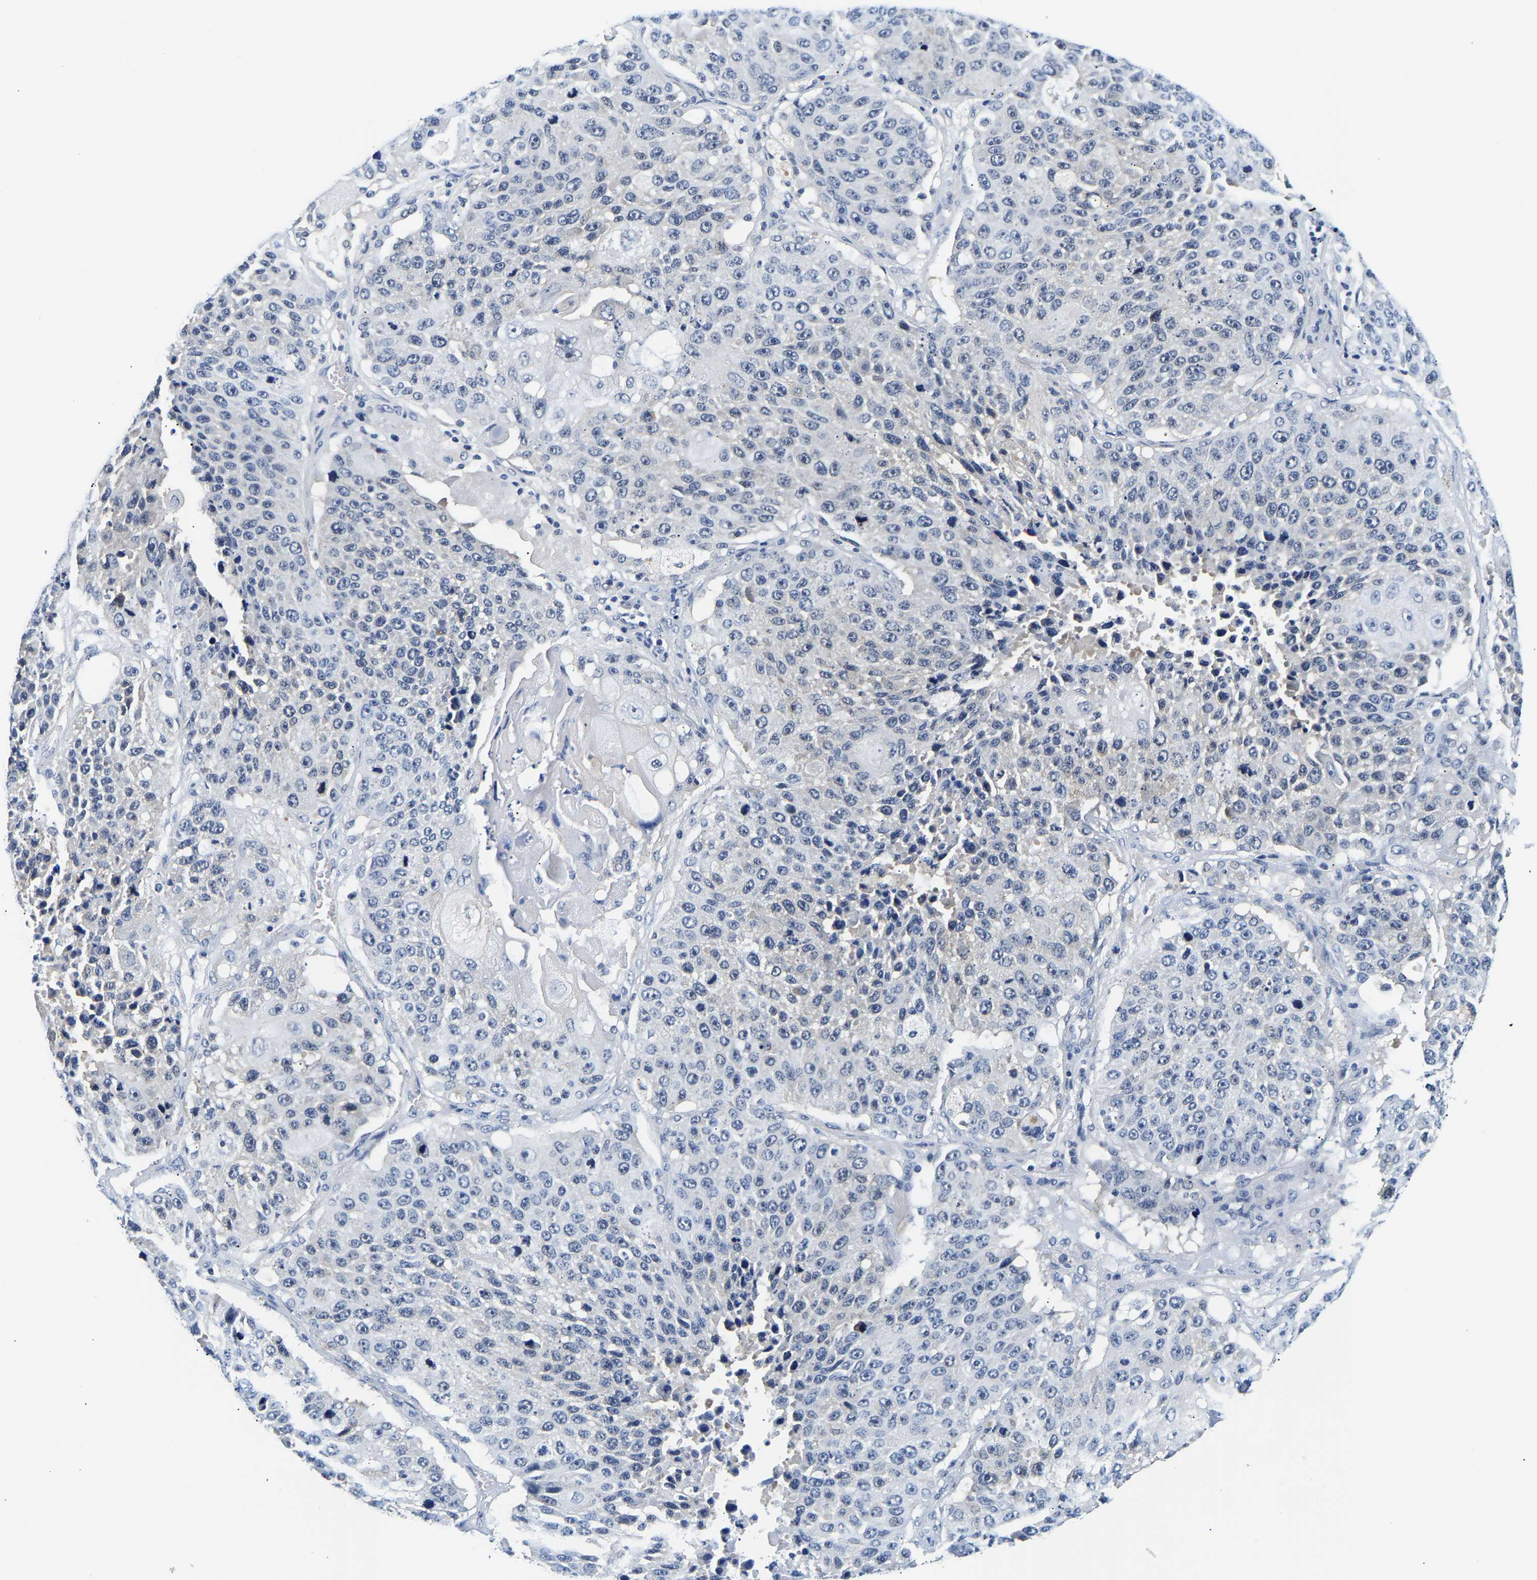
{"staining": {"intensity": "negative", "quantity": "none", "location": "none"}, "tissue": "lung cancer", "cell_type": "Tumor cells", "image_type": "cancer", "snomed": [{"axis": "morphology", "description": "Squamous cell carcinoma, NOS"}, {"axis": "topography", "description": "Lung"}], "caption": "IHC of lung cancer displays no expression in tumor cells.", "gene": "UCHL3", "patient": {"sex": "male", "age": 61}}